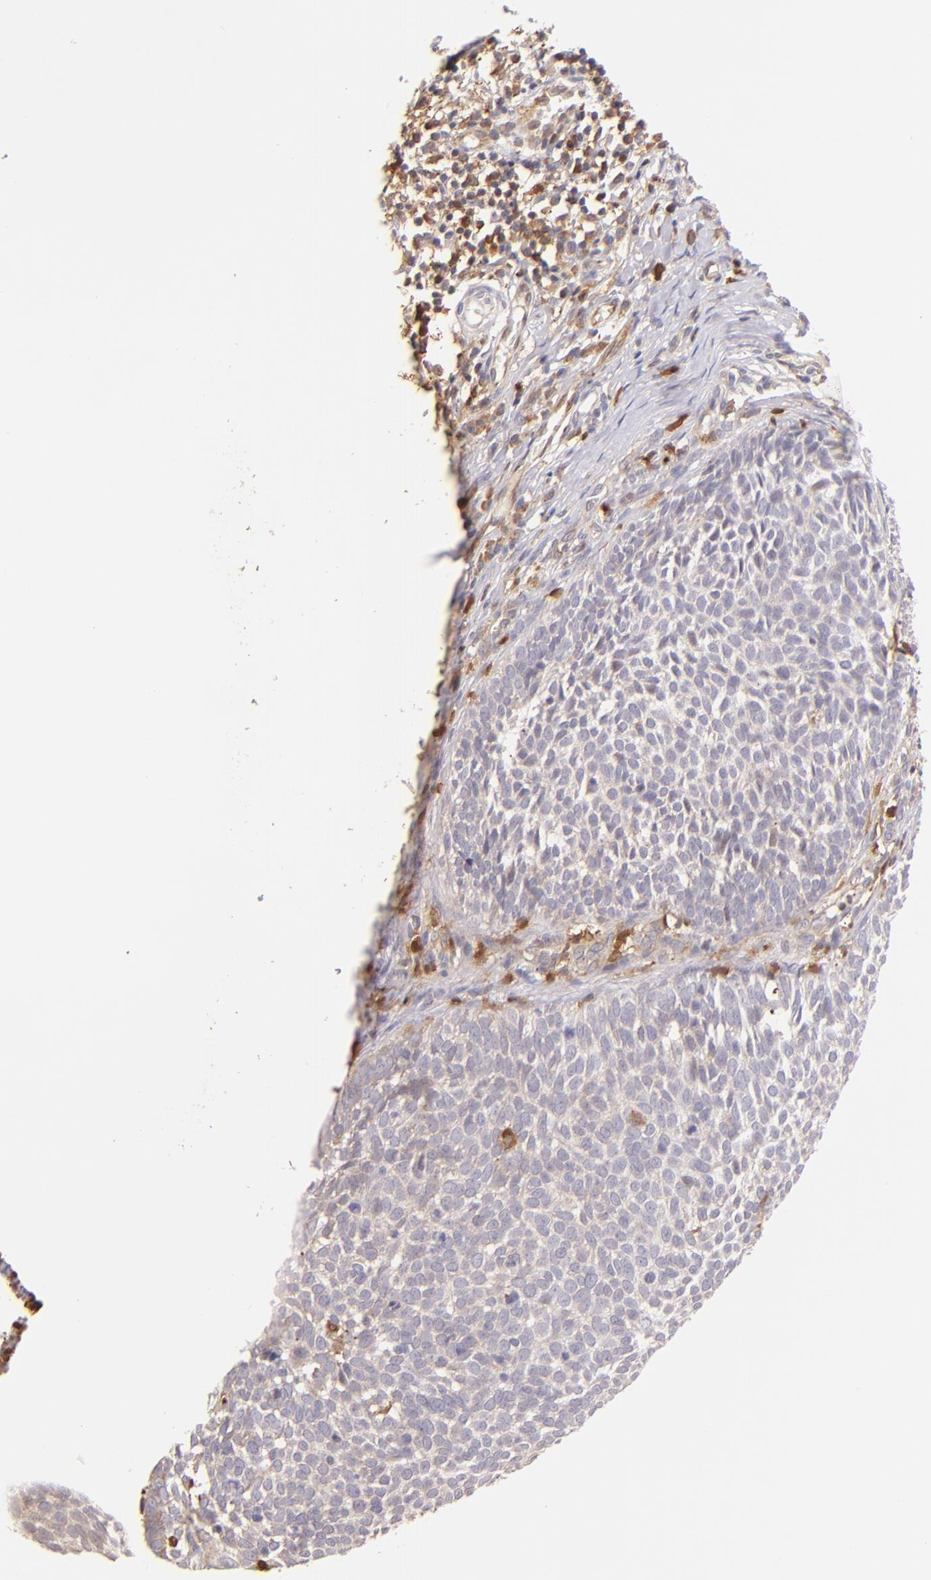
{"staining": {"intensity": "weak", "quantity": "25%-75%", "location": "cytoplasmic/membranous"}, "tissue": "skin cancer", "cell_type": "Tumor cells", "image_type": "cancer", "snomed": [{"axis": "morphology", "description": "Basal cell carcinoma"}, {"axis": "topography", "description": "Skin"}], "caption": "Weak cytoplasmic/membranous expression is identified in approximately 25%-75% of tumor cells in basal cell carcinoma (skin).", "gene": "BTK", "patient": {"sex": "male", "age": 63}}